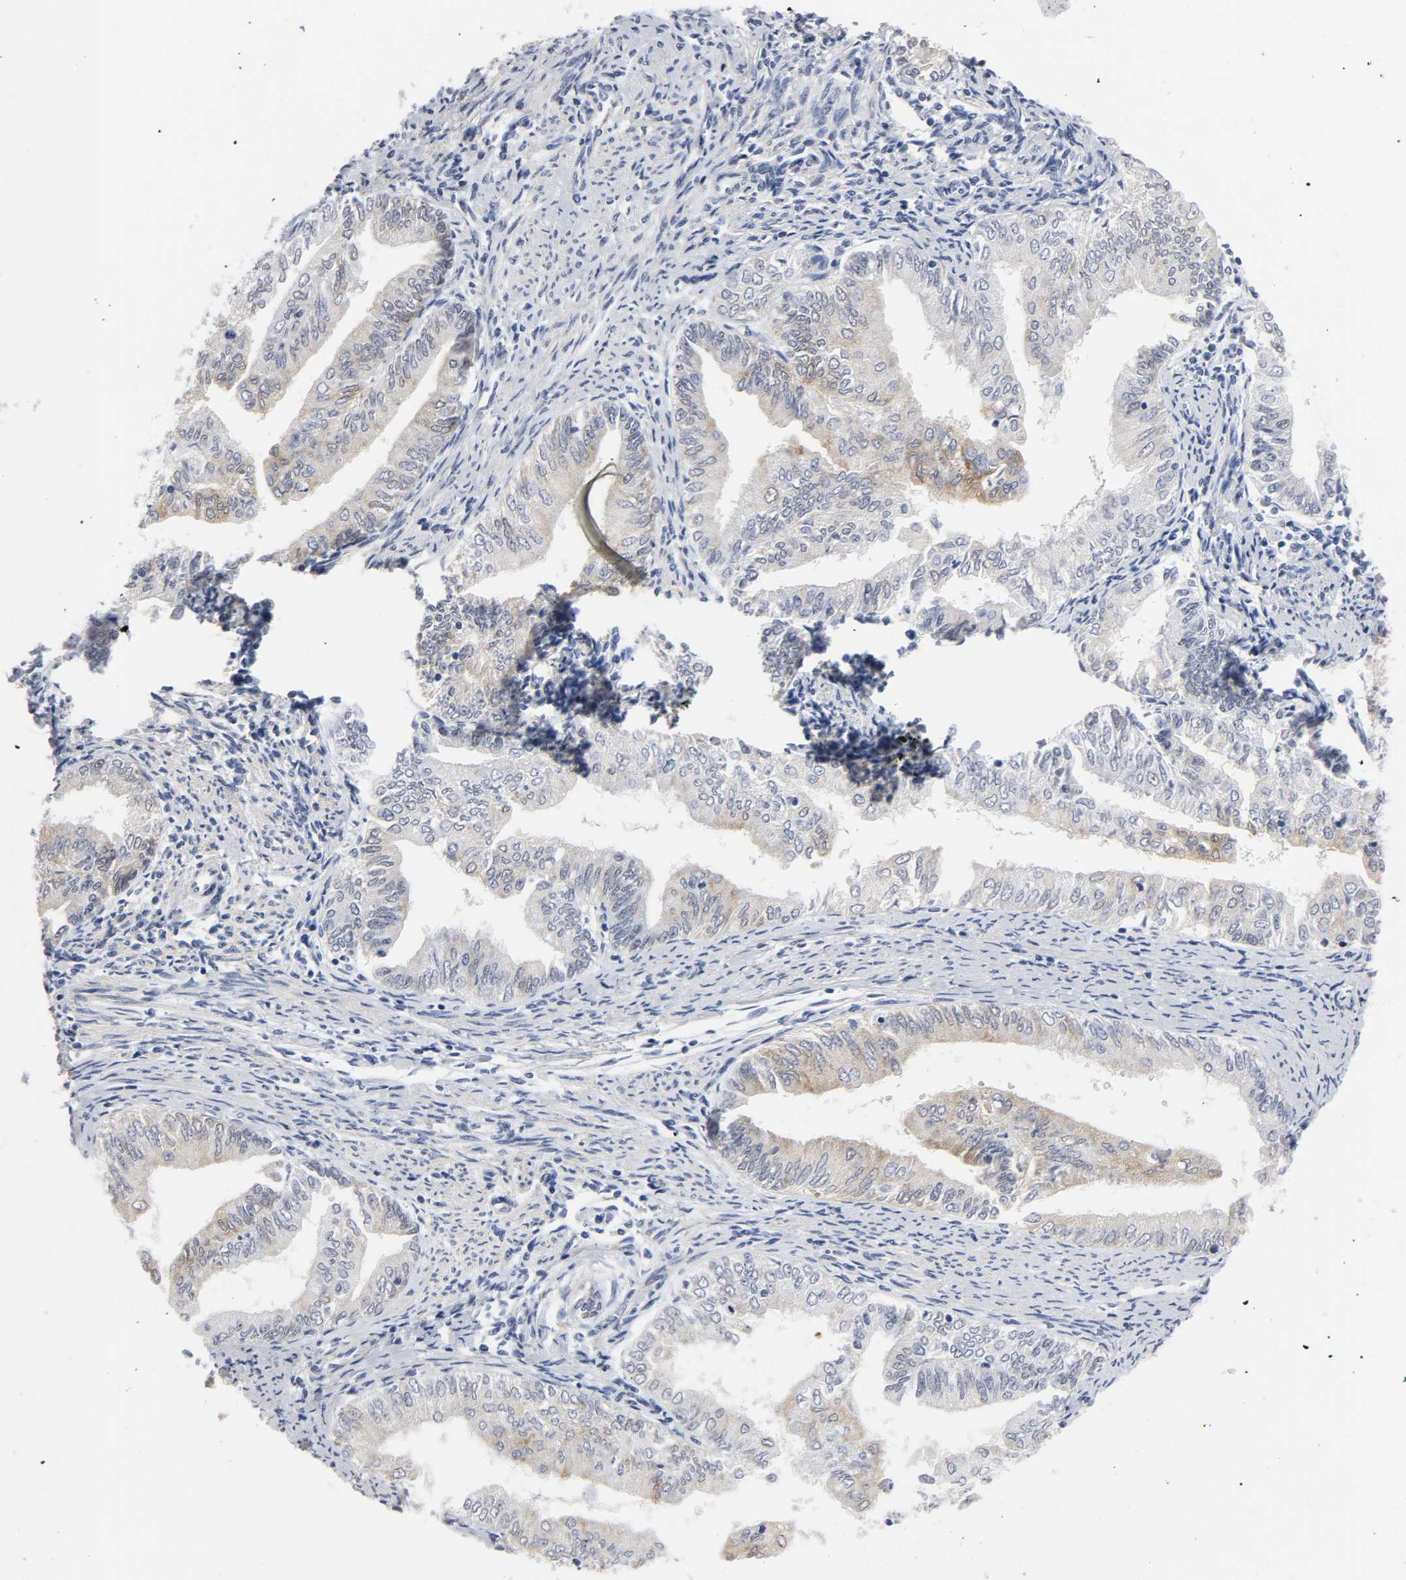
{"staining": {"intensity": "moderate", "quantity": "25%-75%", "location": "cytoplasmic/membranous"}, "tissue": "endometrial cancer", "cell_type": "Tumor cells", "image_type": "cancer", "snomed": [{"axis": "morphology", "description": "Adenocarcinoma, NOS"}, {"axis": "topography", "description": "Endometrium"}], "caption": "Immunohistochemistry micrograph of human endometrial cancer stained for a protein (brown), which displays medium levels of moderate cytoplasmic/membranous positivity in approximately 25%-75% of tumor cells.", "gene": "GRHL2", "patient": {"sex": "female", "age": 66}}